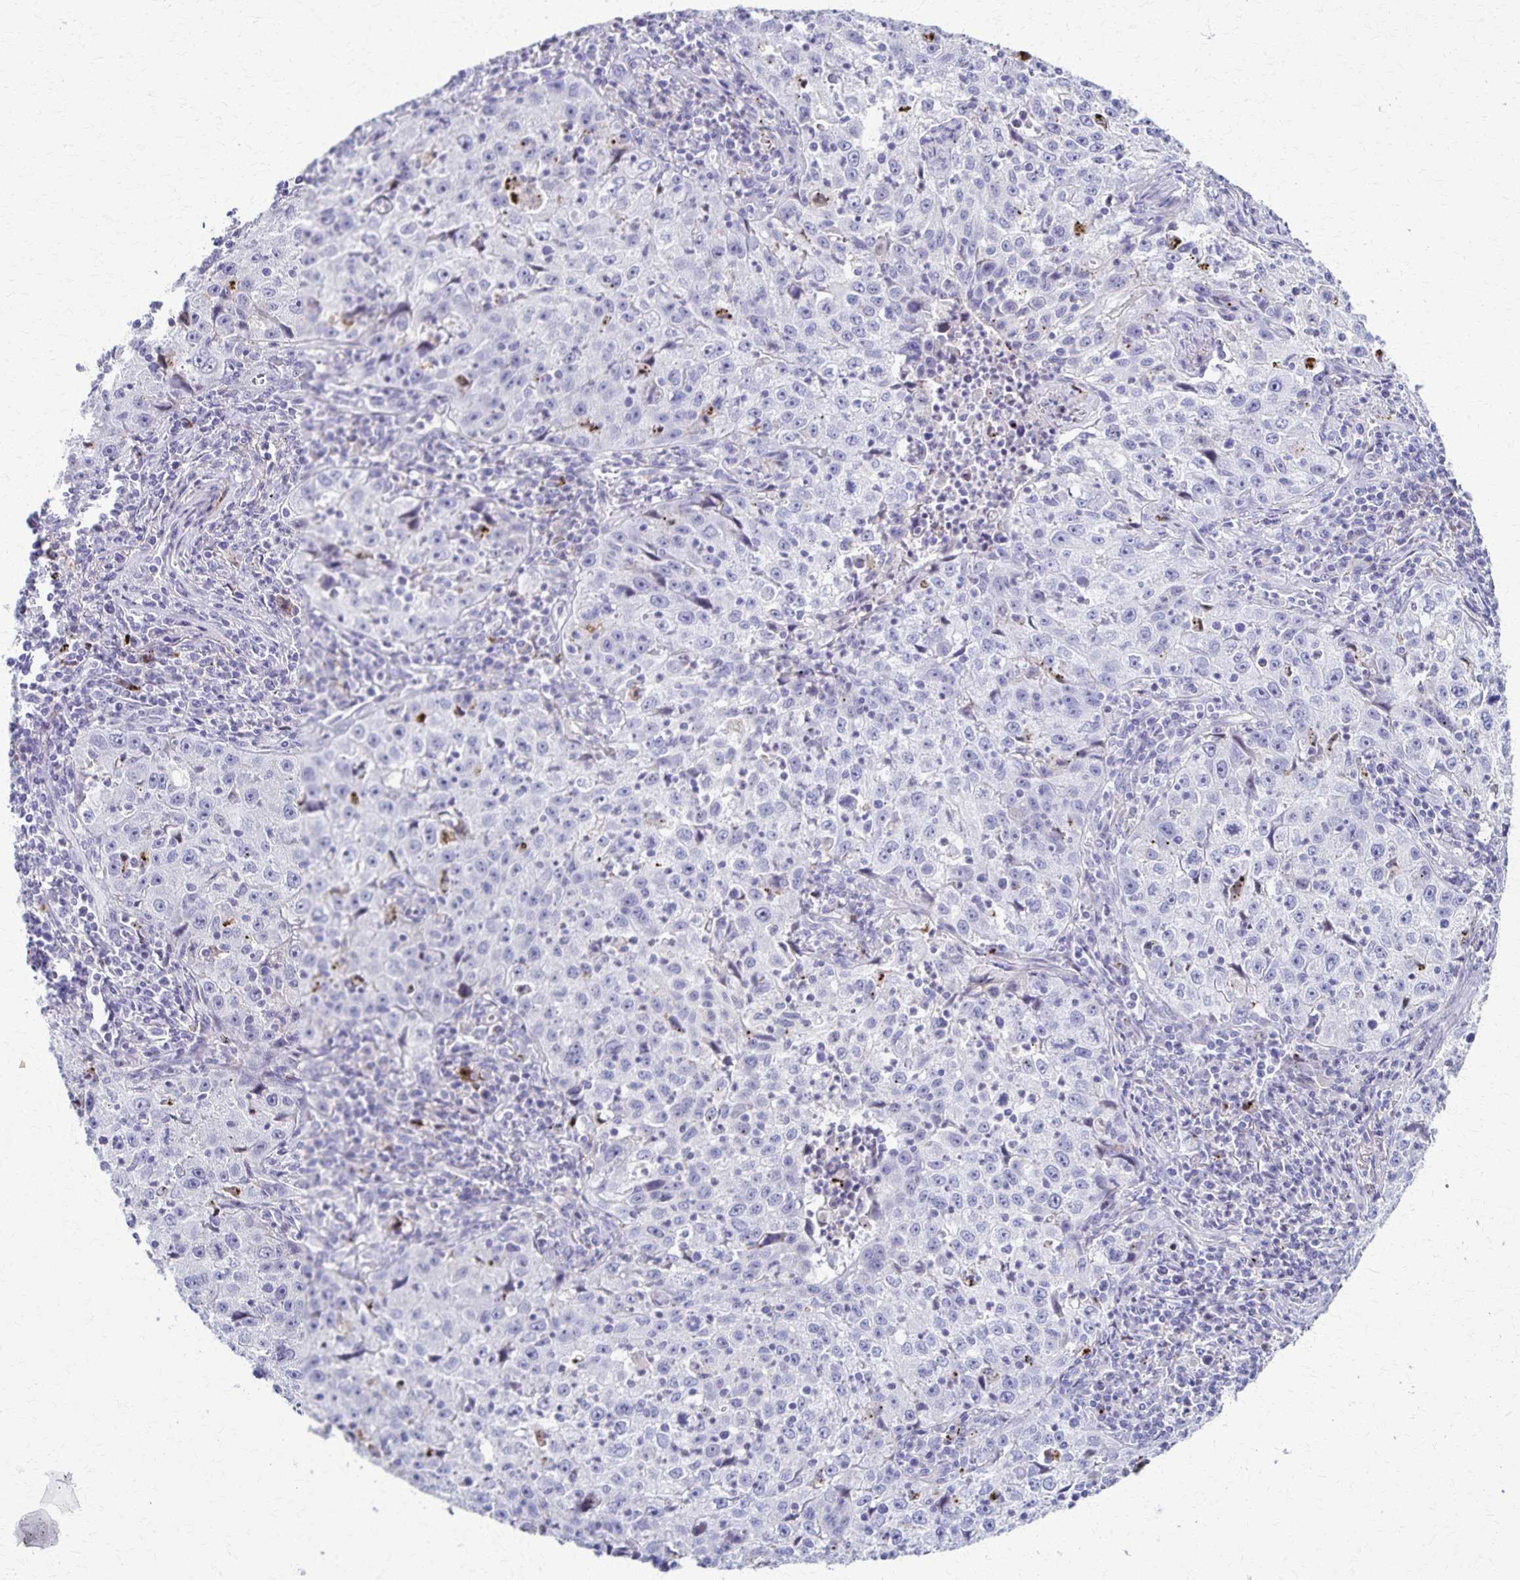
{"staining": {"intensity": "negative", "quantity": "none", "location": "none"}, "tissue": "lung cancer", "cell_type": "Tumor cells", "image_type": "cancer", "snomed": [{"axis": "morphology", "description": "Squamous cell carcinoma, NOS"}, {"axis": "topography", "description": "Lung"}], "caption": "A high-resolution photomicrograph shows IHC staining of lung cancer (squamous cell carcinoma), which displays no significant expression in tumor cells. (Immunohistochemistry, brightfield microscopy, high magnification).", "gene": "TMEM60", "patient": {"sex": "male", "age": 71}}